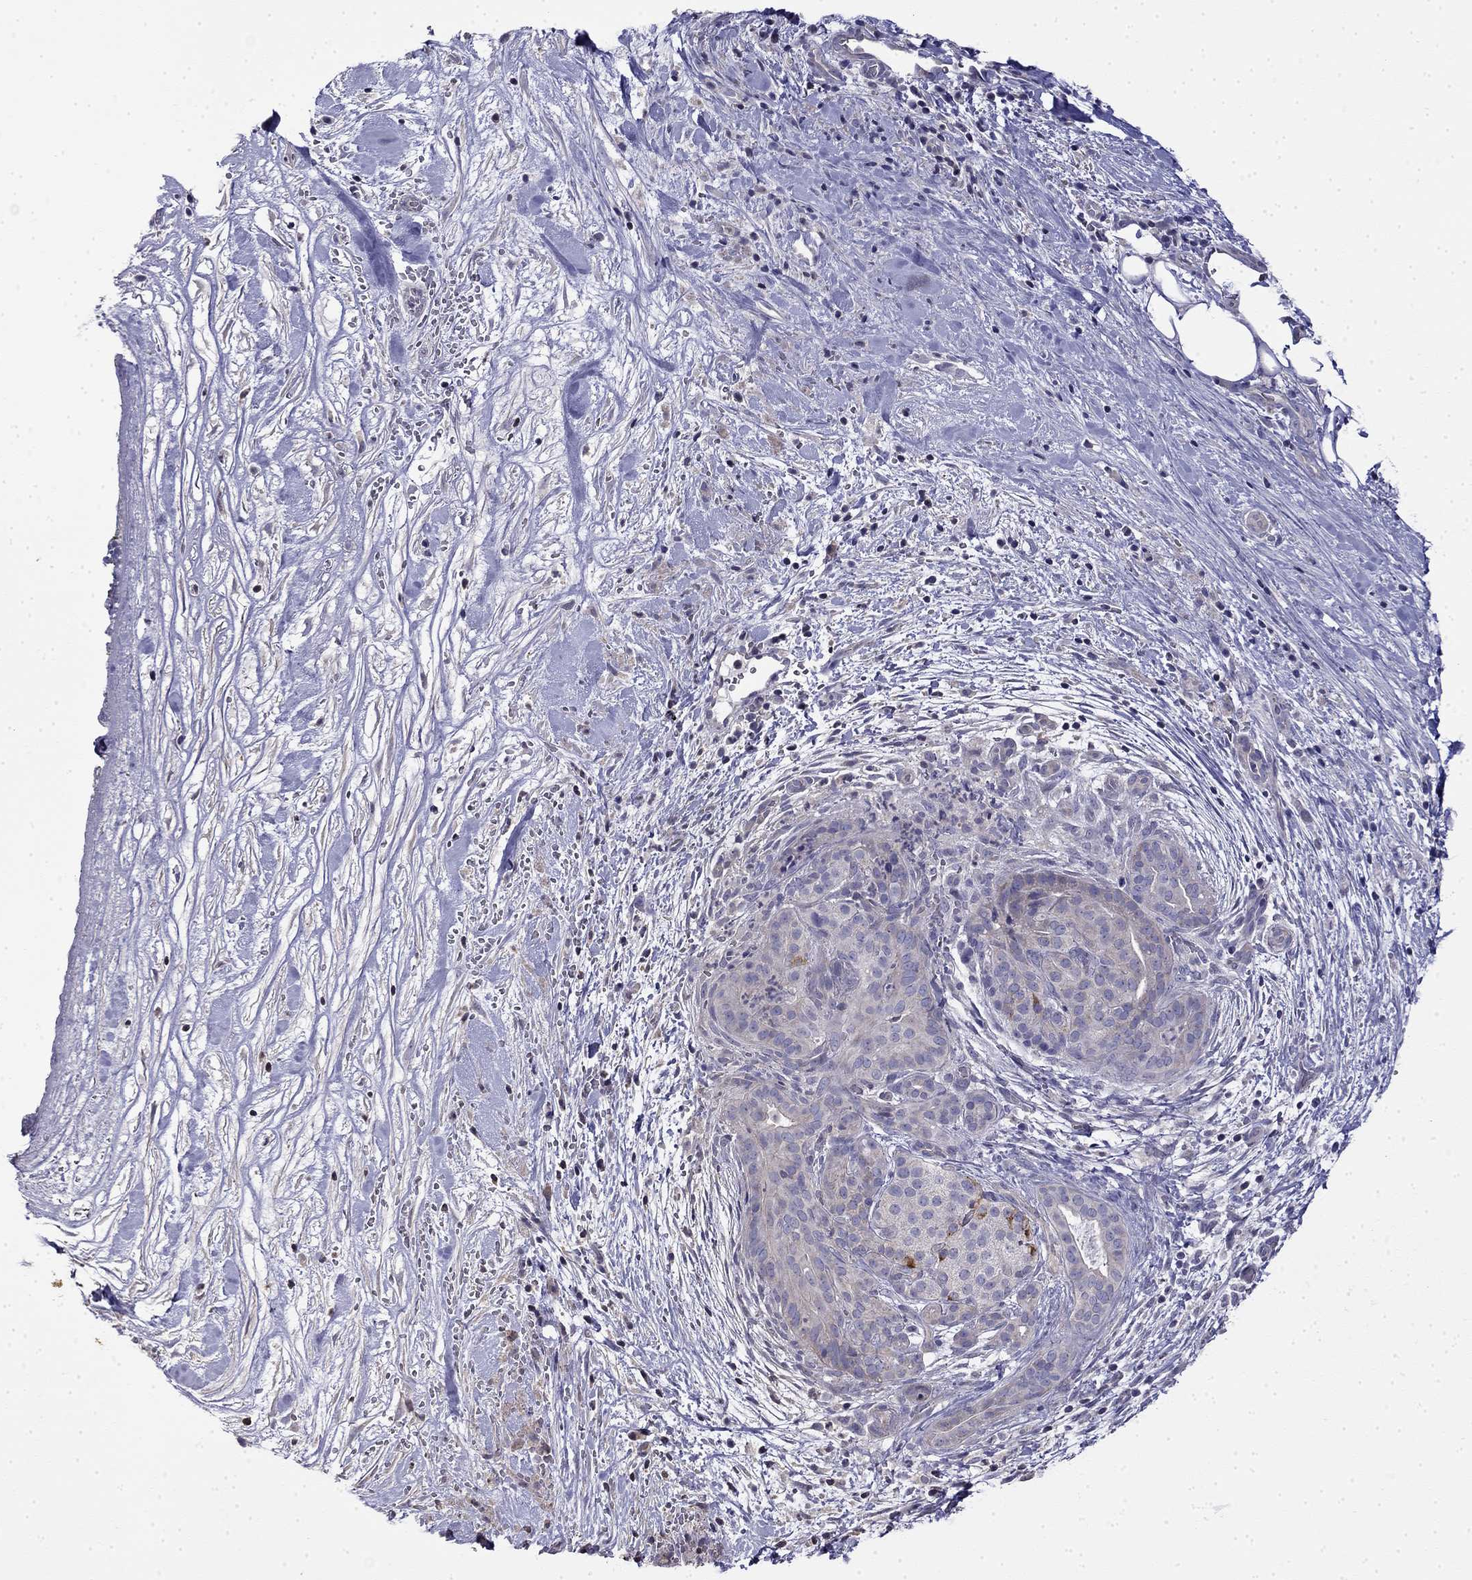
{"staining": {"intensity": "negative", "quantity": "none", "location": "none"}, "tissue": "pancreatic cancer", "cell_type": "Tumor cells", "image_type": "cancer", "snomed": [{"axis": "morphology", "description": "Adenocarcinoma, NOS"}, {"axis": "topography", "description": "Pancreas"}], "caption": "IHC of human pancreatic adenocarcinoma shows no staining in tumor cells.", "gene": "GUCA1B", "patient": {"sex": "male", "age": 44}}